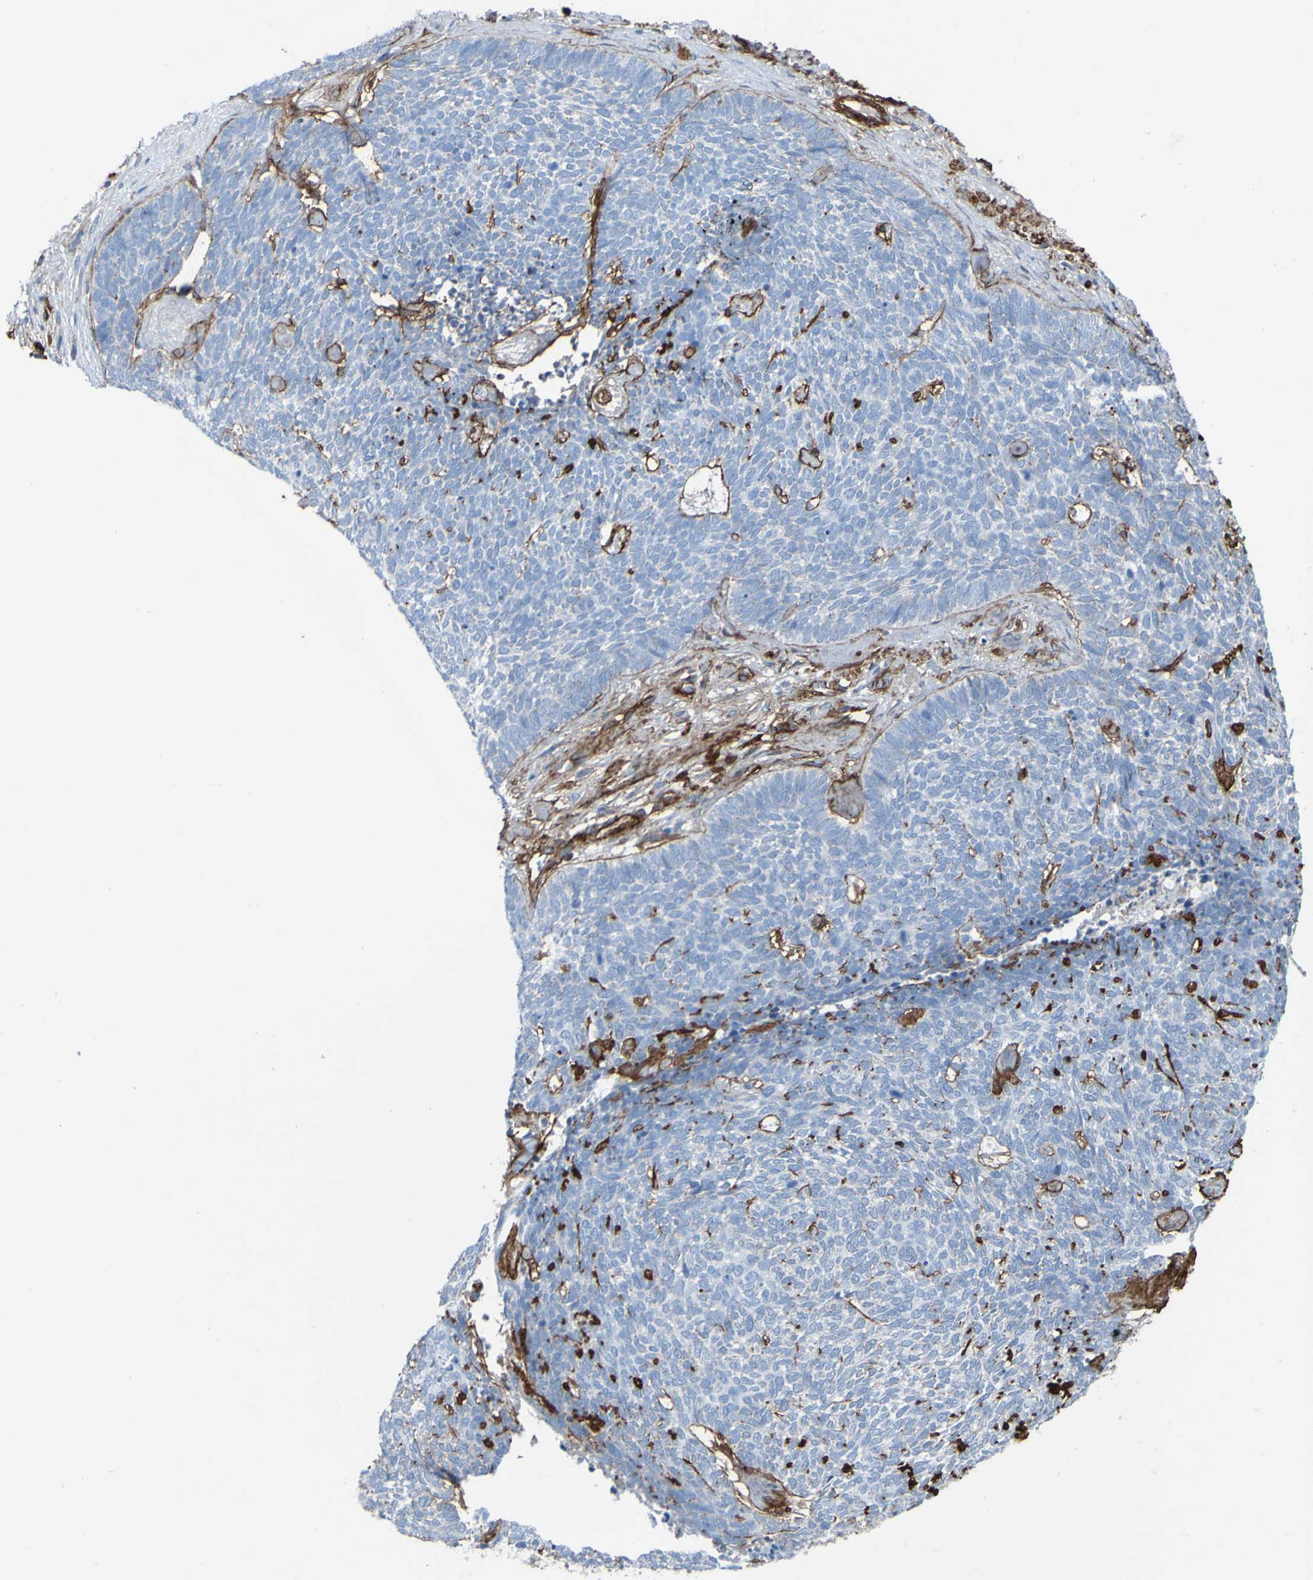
{"staining": {"intensity": "negative", "quantity": "none", "location": "none"}, "tissue": "skin cancer", "cell_type": "Tumor cells", "image_type": "cancer", "snomed": [{"axis": "morphology", "description": "Basal cell carcinoma"}, {"axis": "topography", "description": "Skin"}], "caption": "A photomicrograph of human basal cell carcinoma (skin) is negative for staining in tumor cells.", "gene": "COL4A2", "patient": {"sex": "female", "age": 84}}